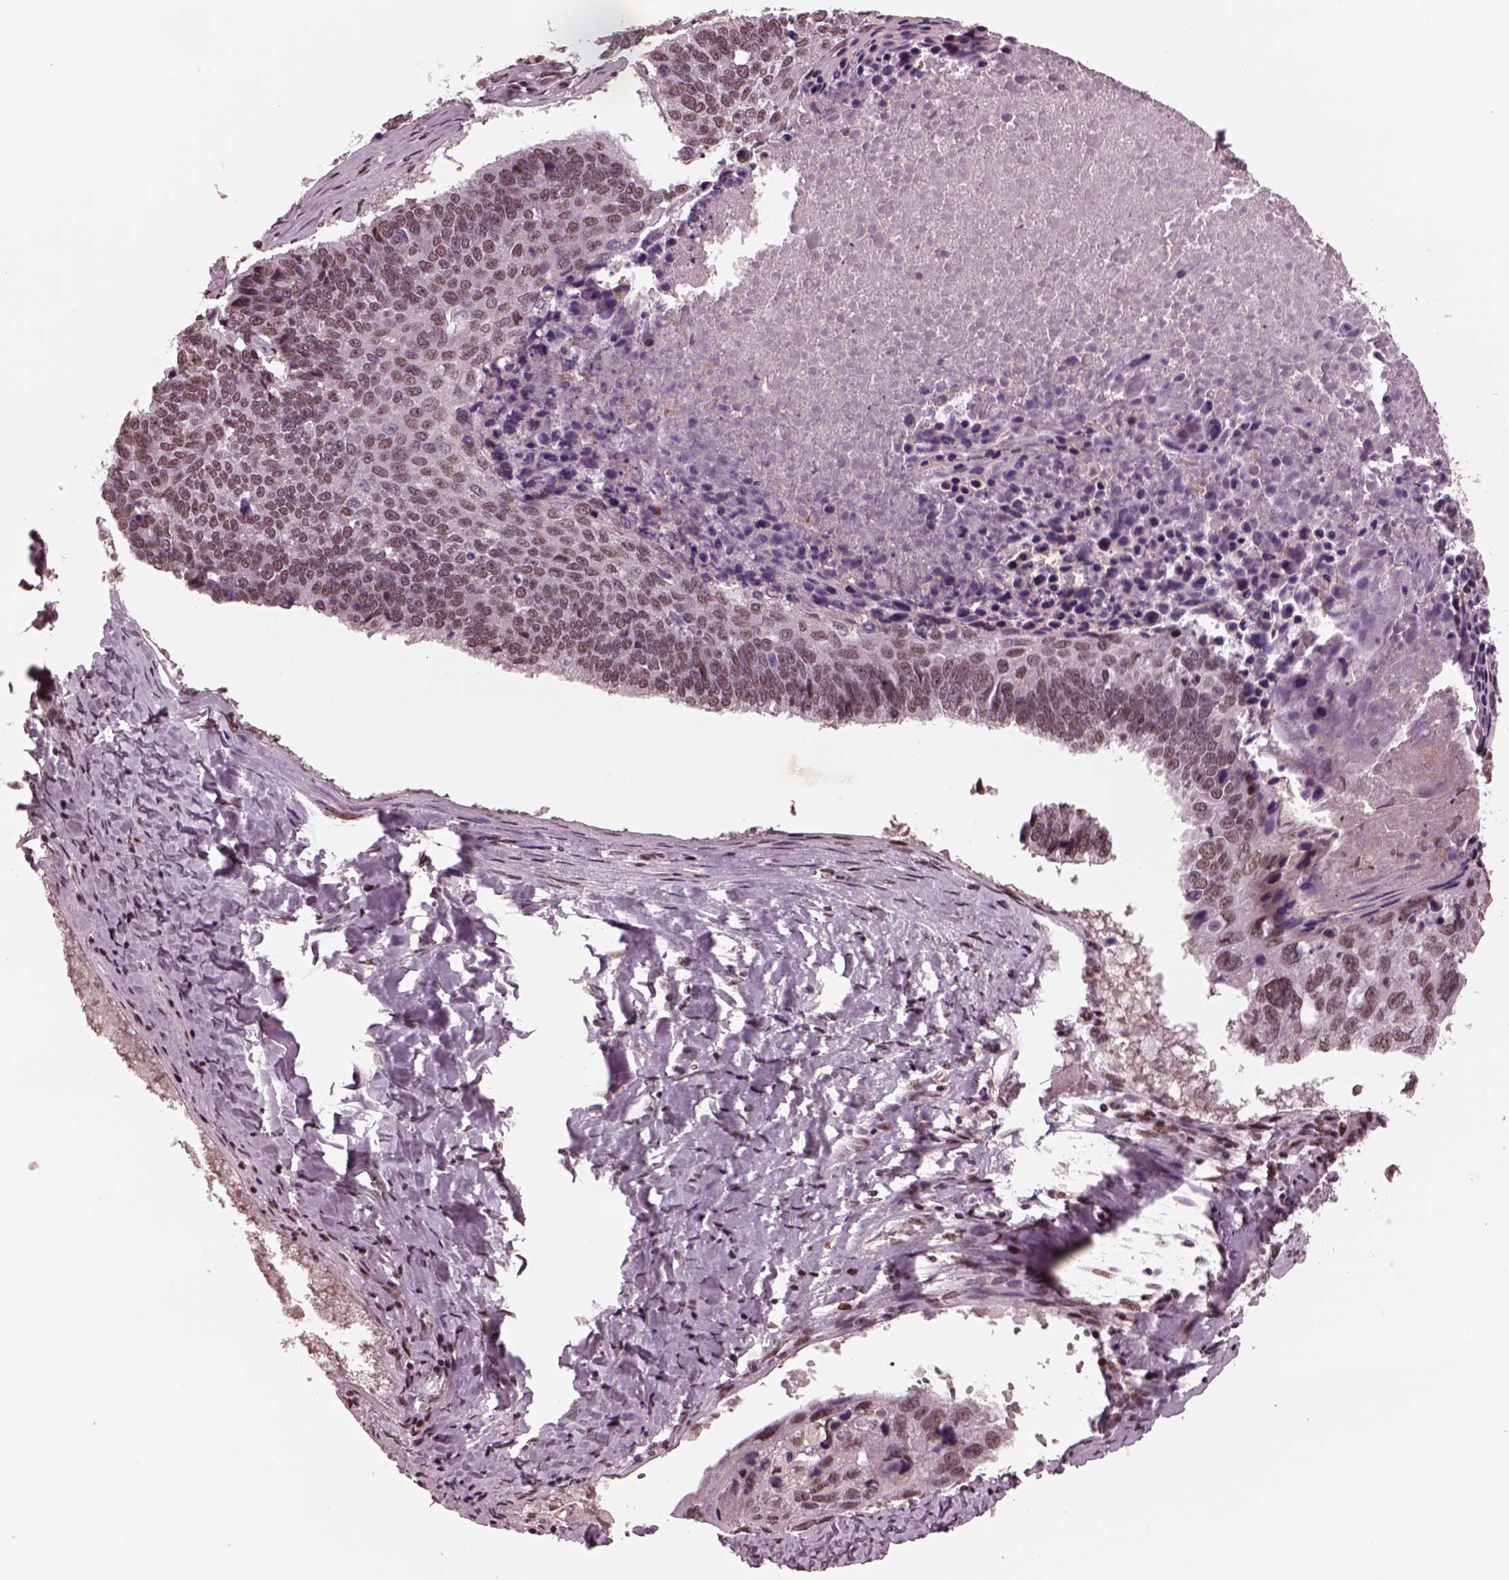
{"staining": {"intensity": "weak", "quantity": "25%-75%", "location": "nuclear"}, "tissue": "lung cancer", "cell_type": "Tumor cells", "image_type": "cancer", "snomed": [{"axis": "morphology", "description": "Squamous cell carcinoma, NOS"}, {"axis": "topography", "description": "Lung"}], "caption": "Lung cancer was stained to show a protein in brown. There is low levels of weak nuclear expression in approximately 25%-75% of tumor cells. (DAB IHC, brown staining for protein, blue staining for nuclei).", "gene": "NAP1L5", "patient": {"sex": "male", "age": 73}}